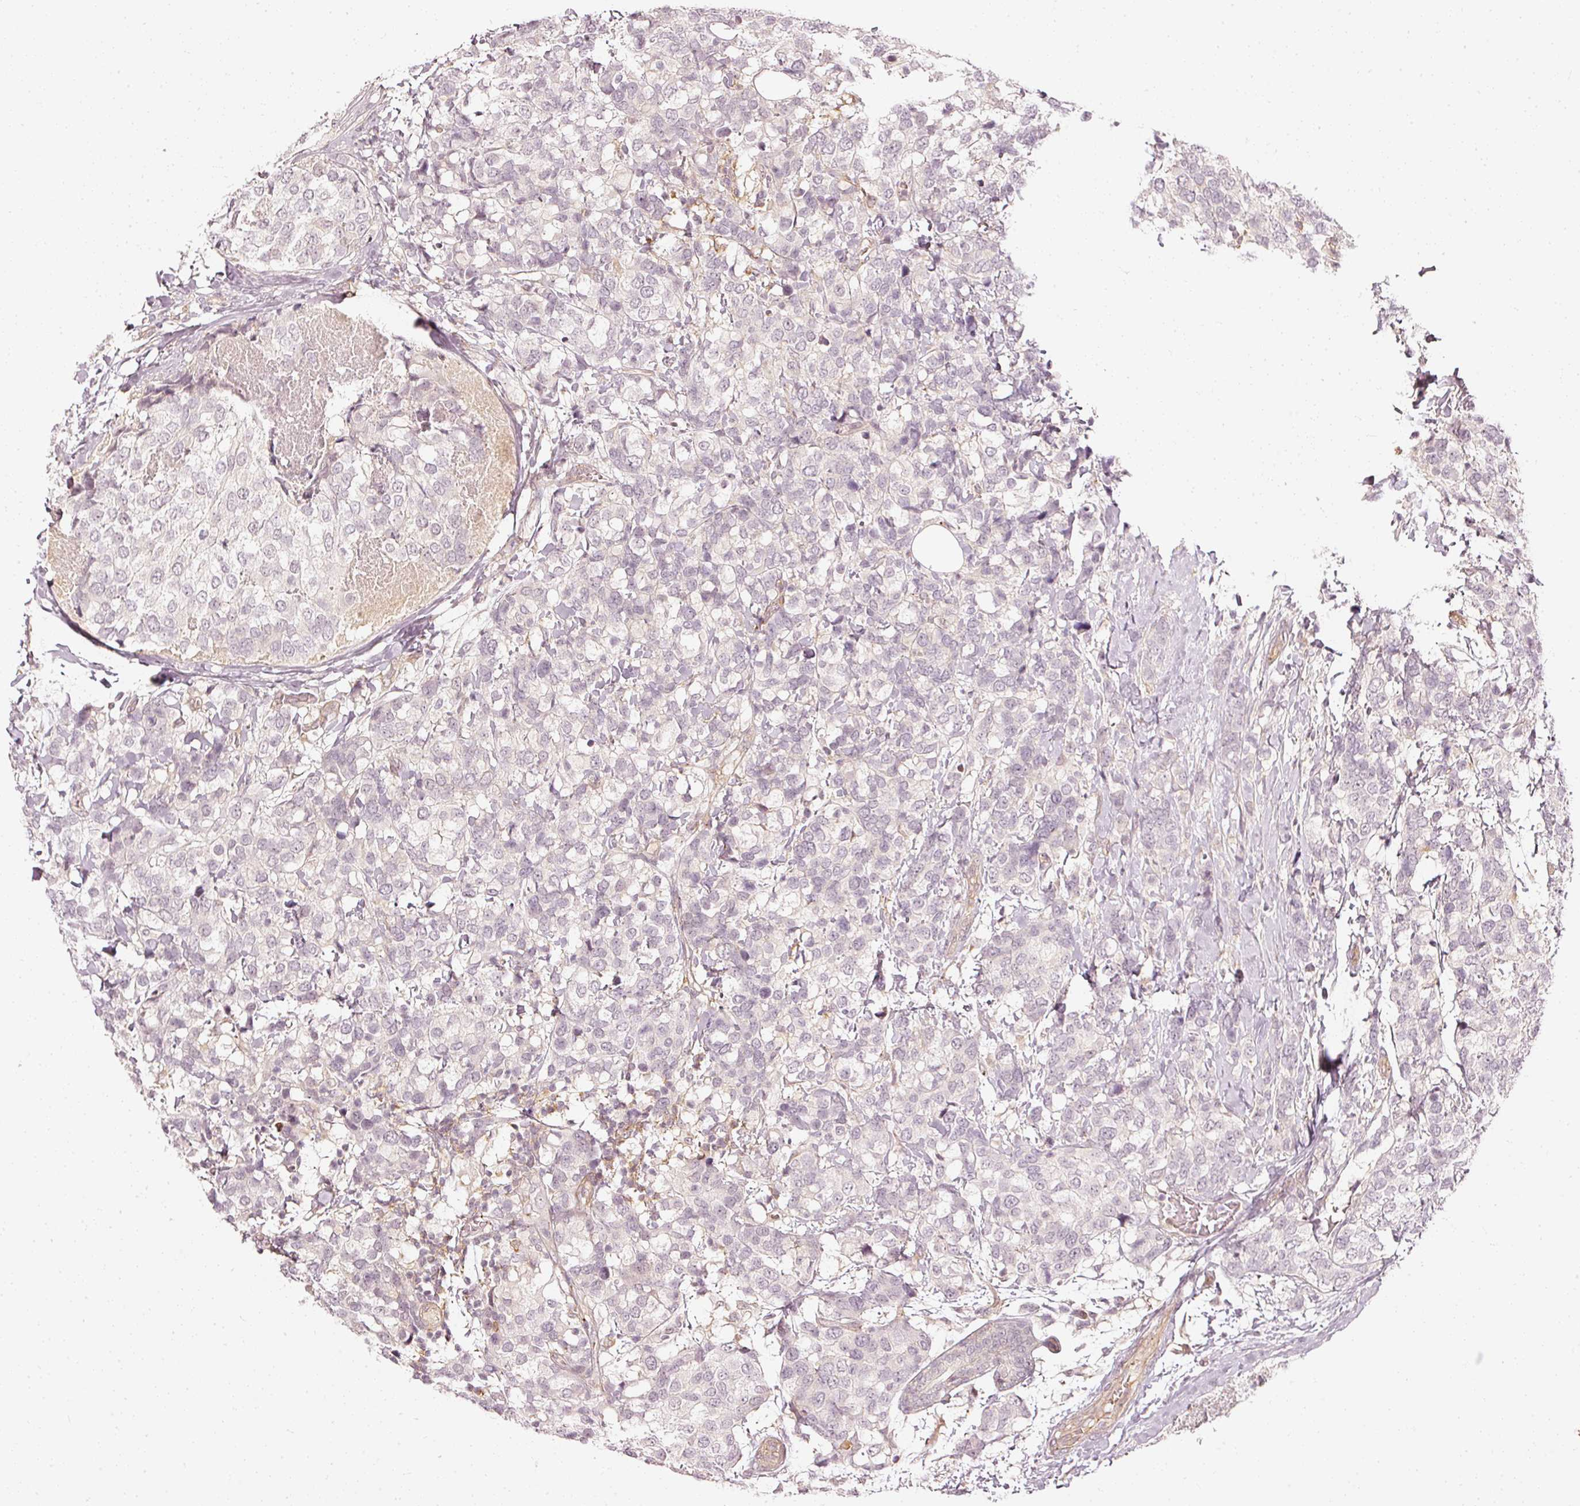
{"staining": {"intensity": "negative", "quantity": "none", "location": "none"}, "tissue": "breast cancer", "cell_type": "Tumor cells", "image_type": "cancer", "snomed": [{"axis": "morphology", "description": "Lobular carcinoma"}, {"axis": "topography", "description": "Breast"}], "caption": "Immunohistochemical staining of human lobular carcinoma (breast) shows no significant positivity in tumor cells.", "gene": "DRD2", "patient": {"sex": "female", "age": 59}}